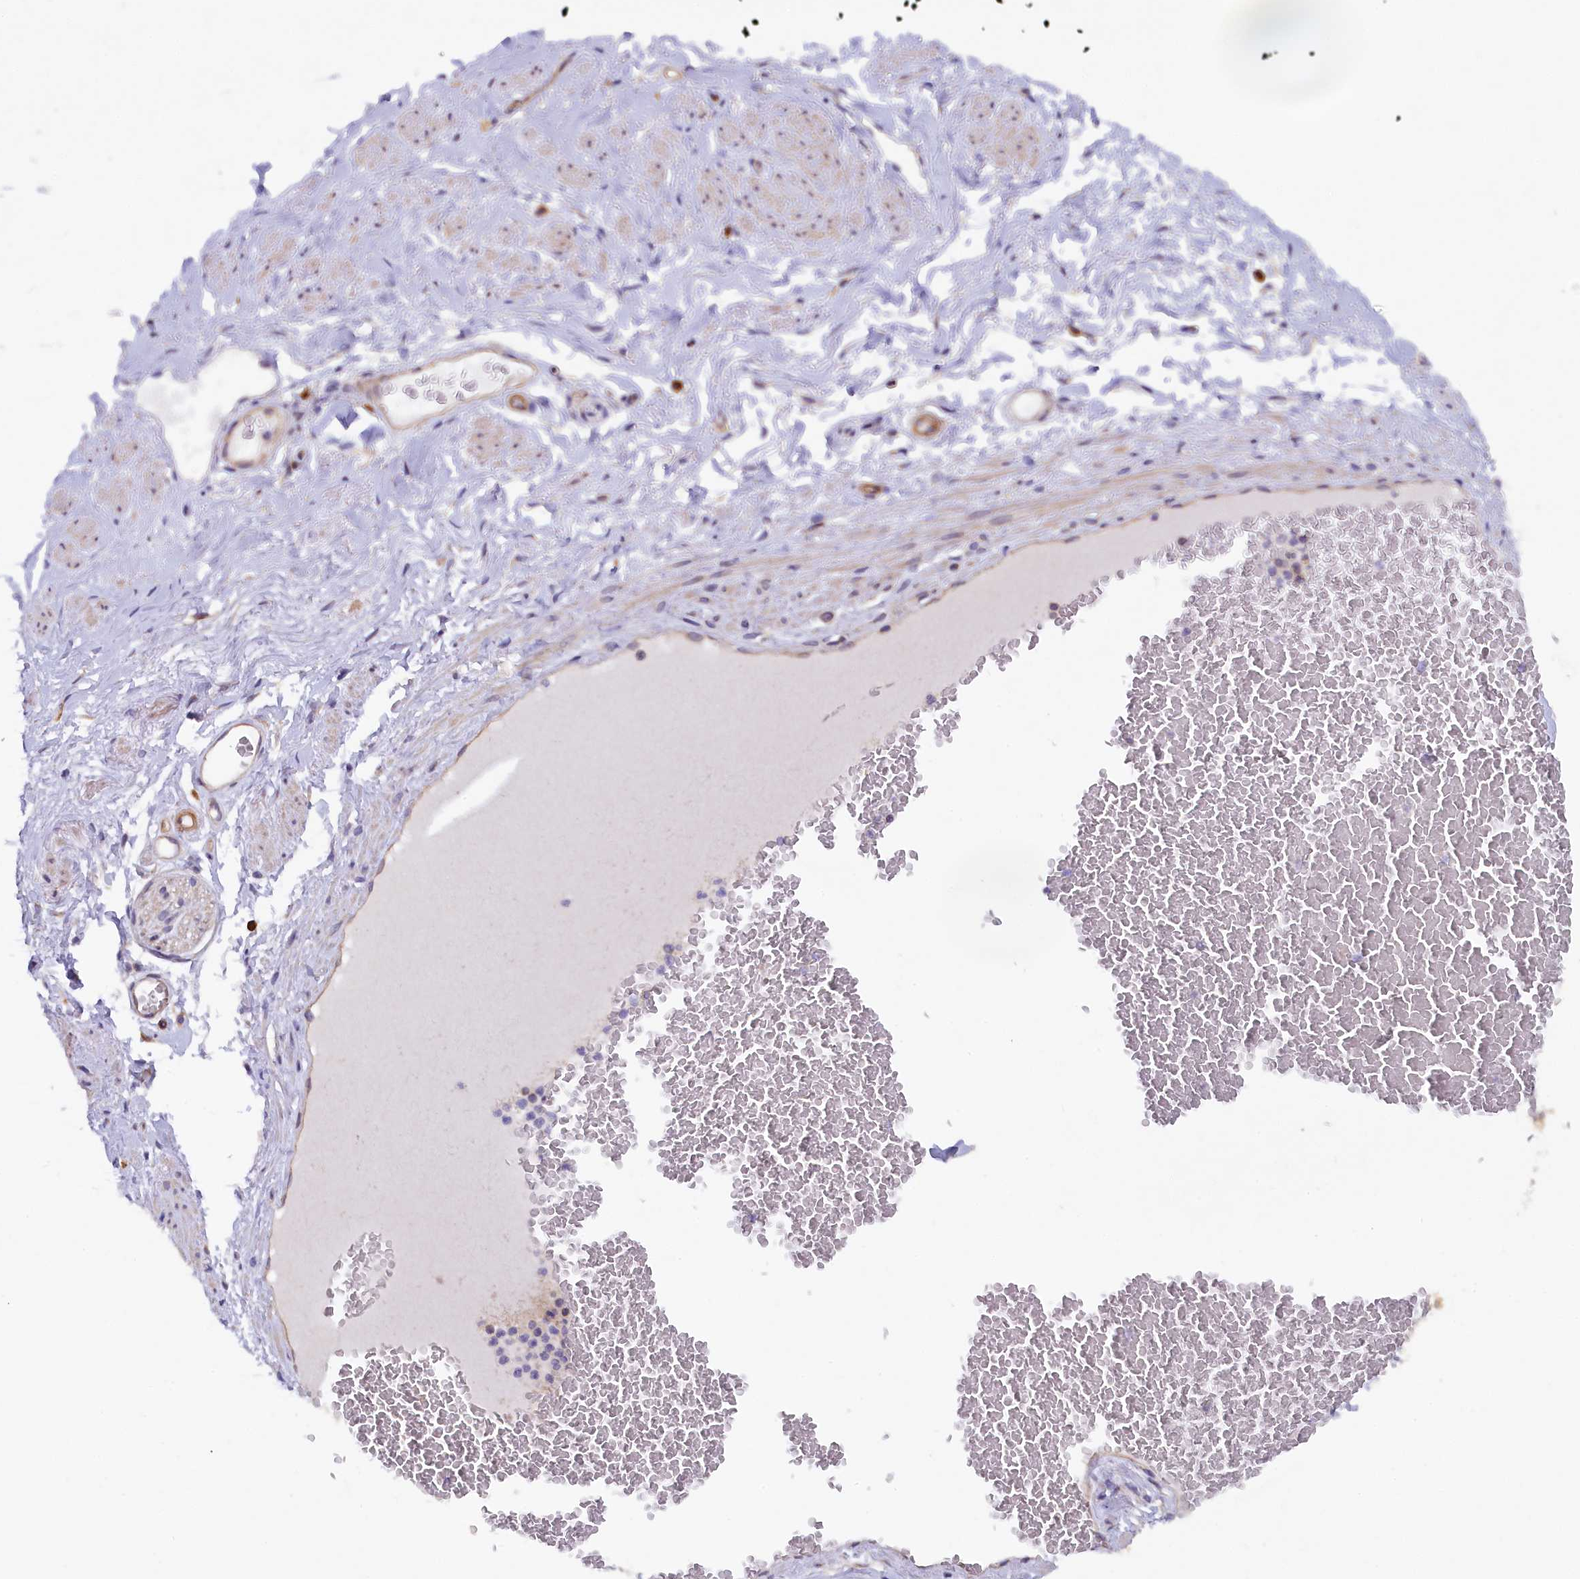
{"staining": {"intensity": "weak", "quantity": ">75%", "location": "cytoplasmic/membranous"}, "tissue": "soft tissue", "cell_type": "Fibroblasts", "image_type": "normal", "snomed": [{"axis": "morphology", "description": "Normal tissue, NOS"}, {"axis": "morphology", "description": "Adenocarcinoma, NOS"}, {"axis": "topography", "description": "Rectum"}, {"axis": "topography", "description": "Vagina"}, {"axis": "topography", "description": "Peripheral nerve tissue"}], "caption": "Protein analysis of benign soft tissue demonstrates weak cytoplasmic/membranous positivity in about >75% of fibroblasts.", "gene": "JPT2", "patient": {"sex": "female", "age": 71}}